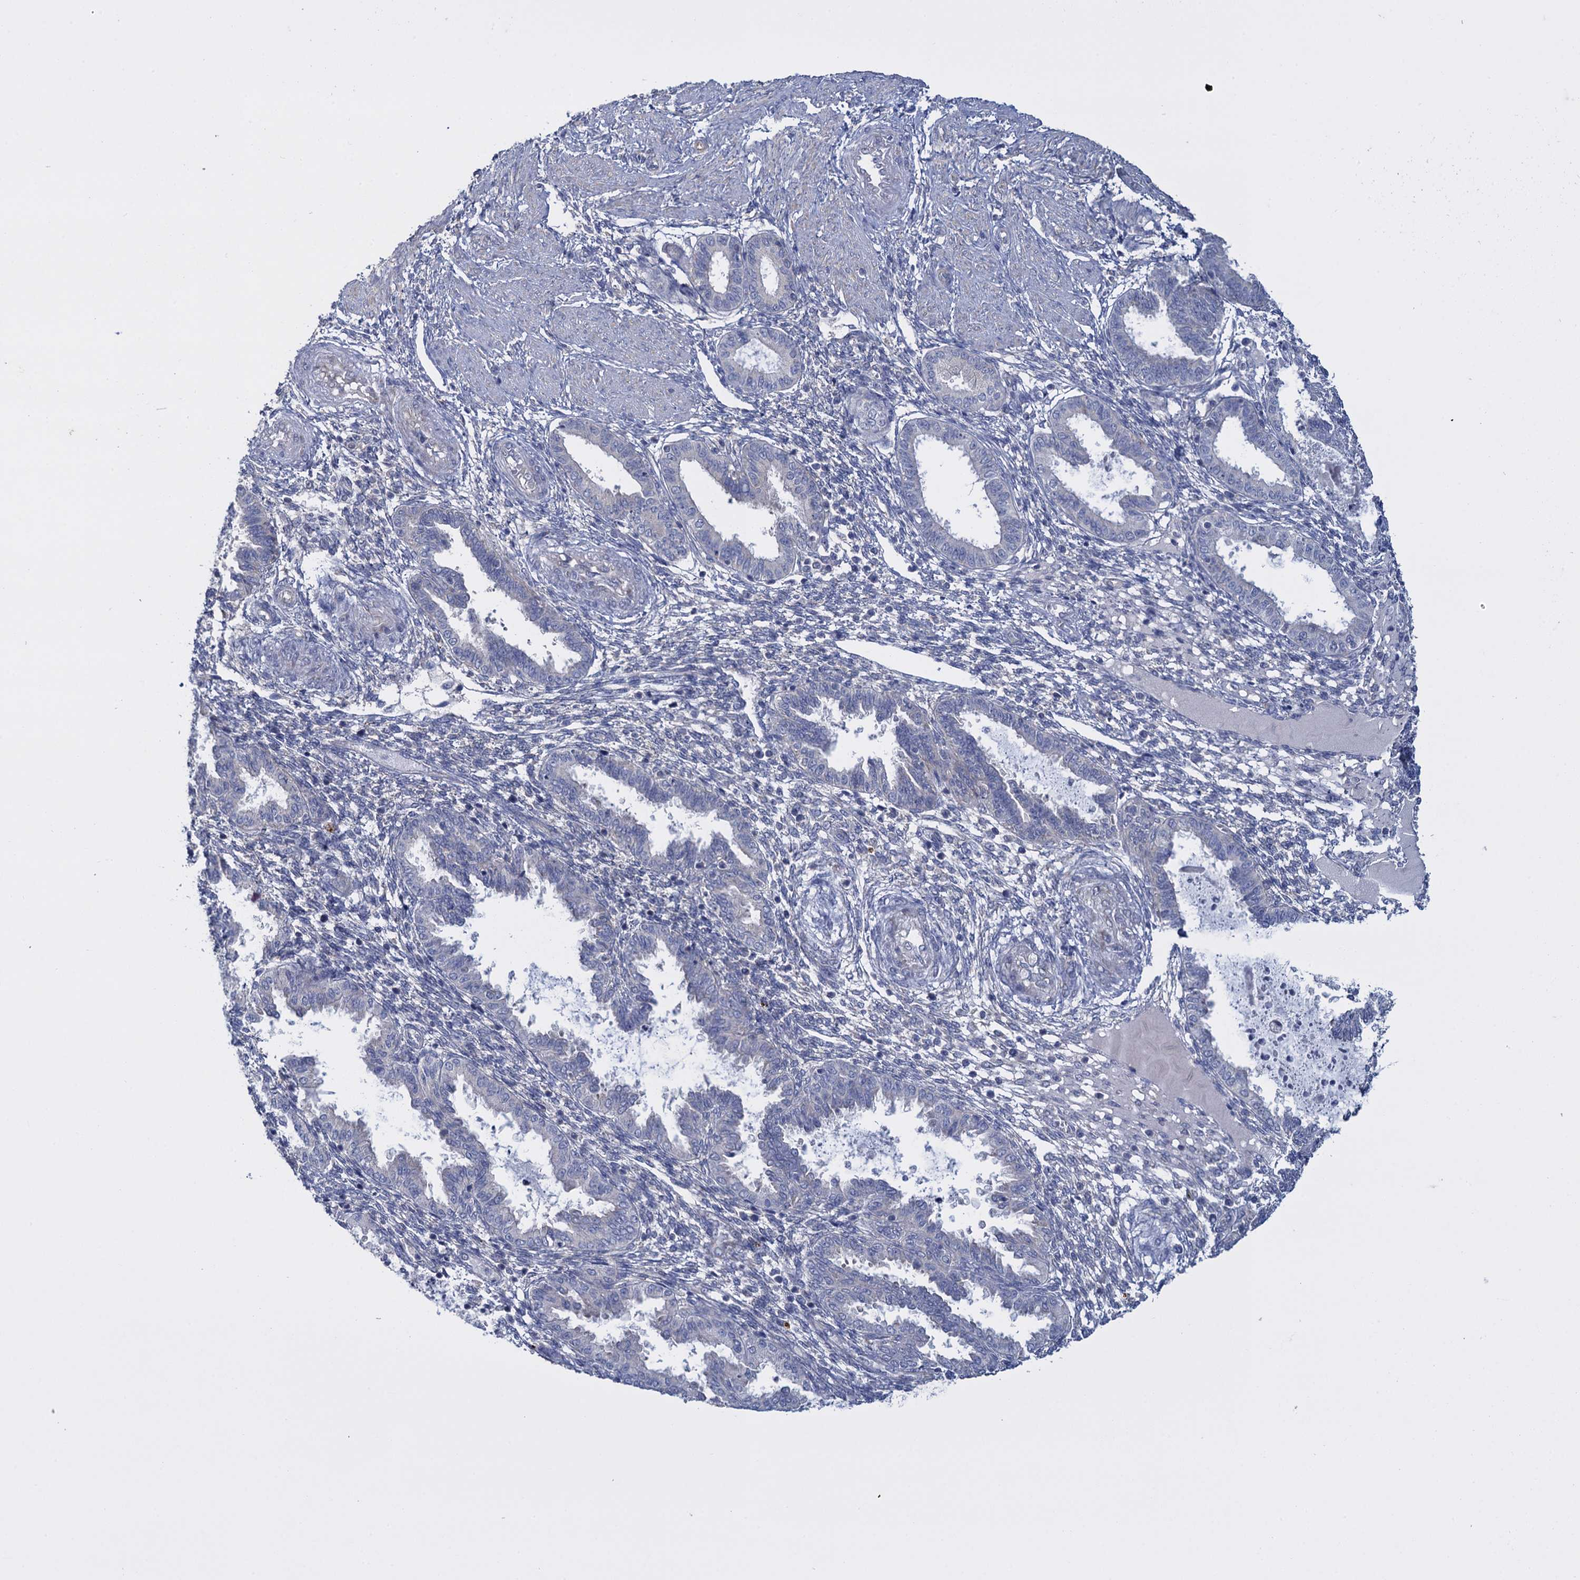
{"staining": {"intensity": "negative", "quantity": "none", "location": "none"}, "tissue": "endometrium", "cell_type": "Cells in endometrial stroma", "image_type": "normal", "snomed": [{"axis": "morphology", "description": "Normal tissue, NOS"}, {"axis": "topography", "description": "Endometrium"}], "caption": "Photomicrograph shows no significant protein staining in cells in endometrial stroma of benign endometrium.", "gene": "GSTM2", "patient": {"sex": "female", "age": 33}}